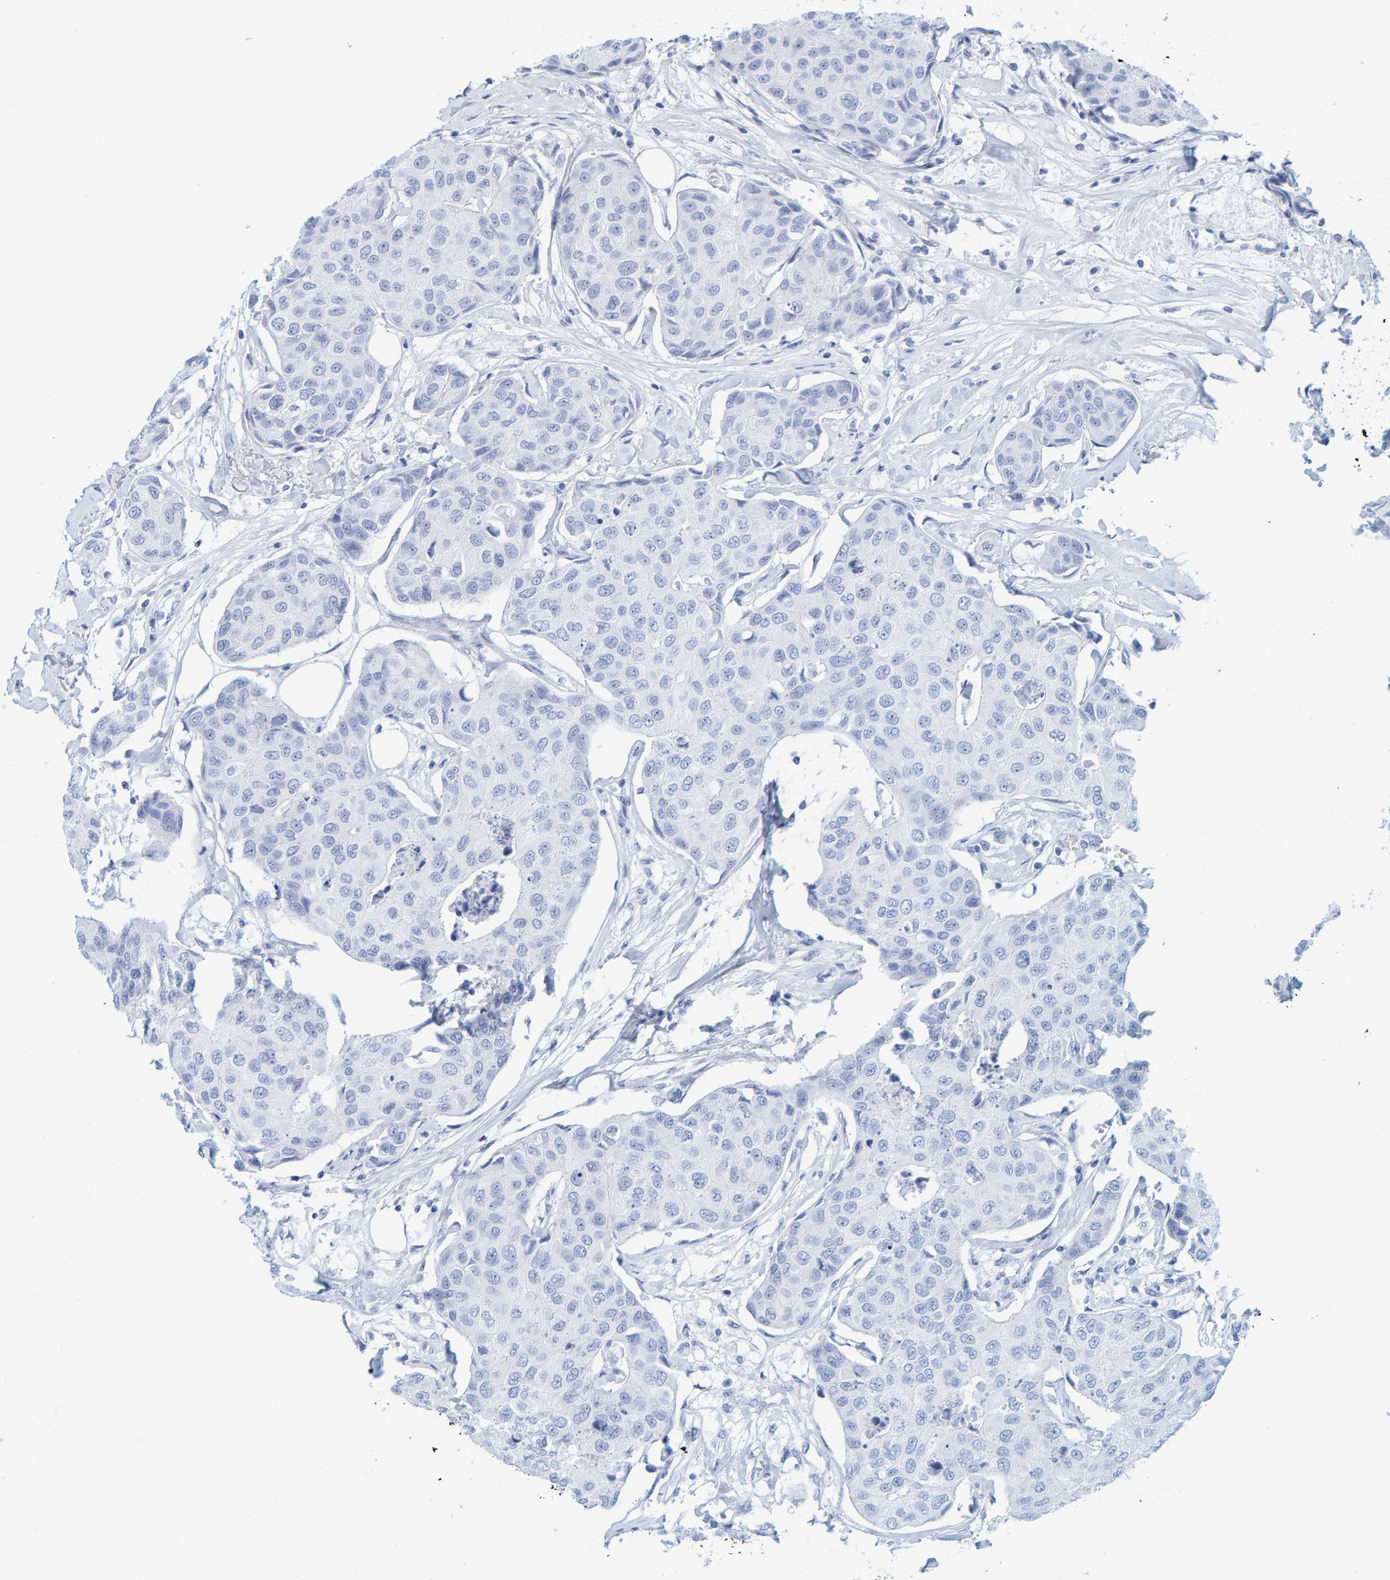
{"staining": {"intensity": "negative", "quantity": "none", "location": "none"}, "tissue": "breast cancer", "cell_type": "Tumor cells", "image_type": "cancer", "snomed": [{"axis": "morphology", "description": "Duct carcinoma"}, {"axis": "topography", "description": "Breast"}], "caption": "Protein analysis of infiltrating ductal carcinoma (breast) displays no significant staining in tumor cells.", "gene": "SFTPC", "patient": {"sex": "female", "age": 80}}